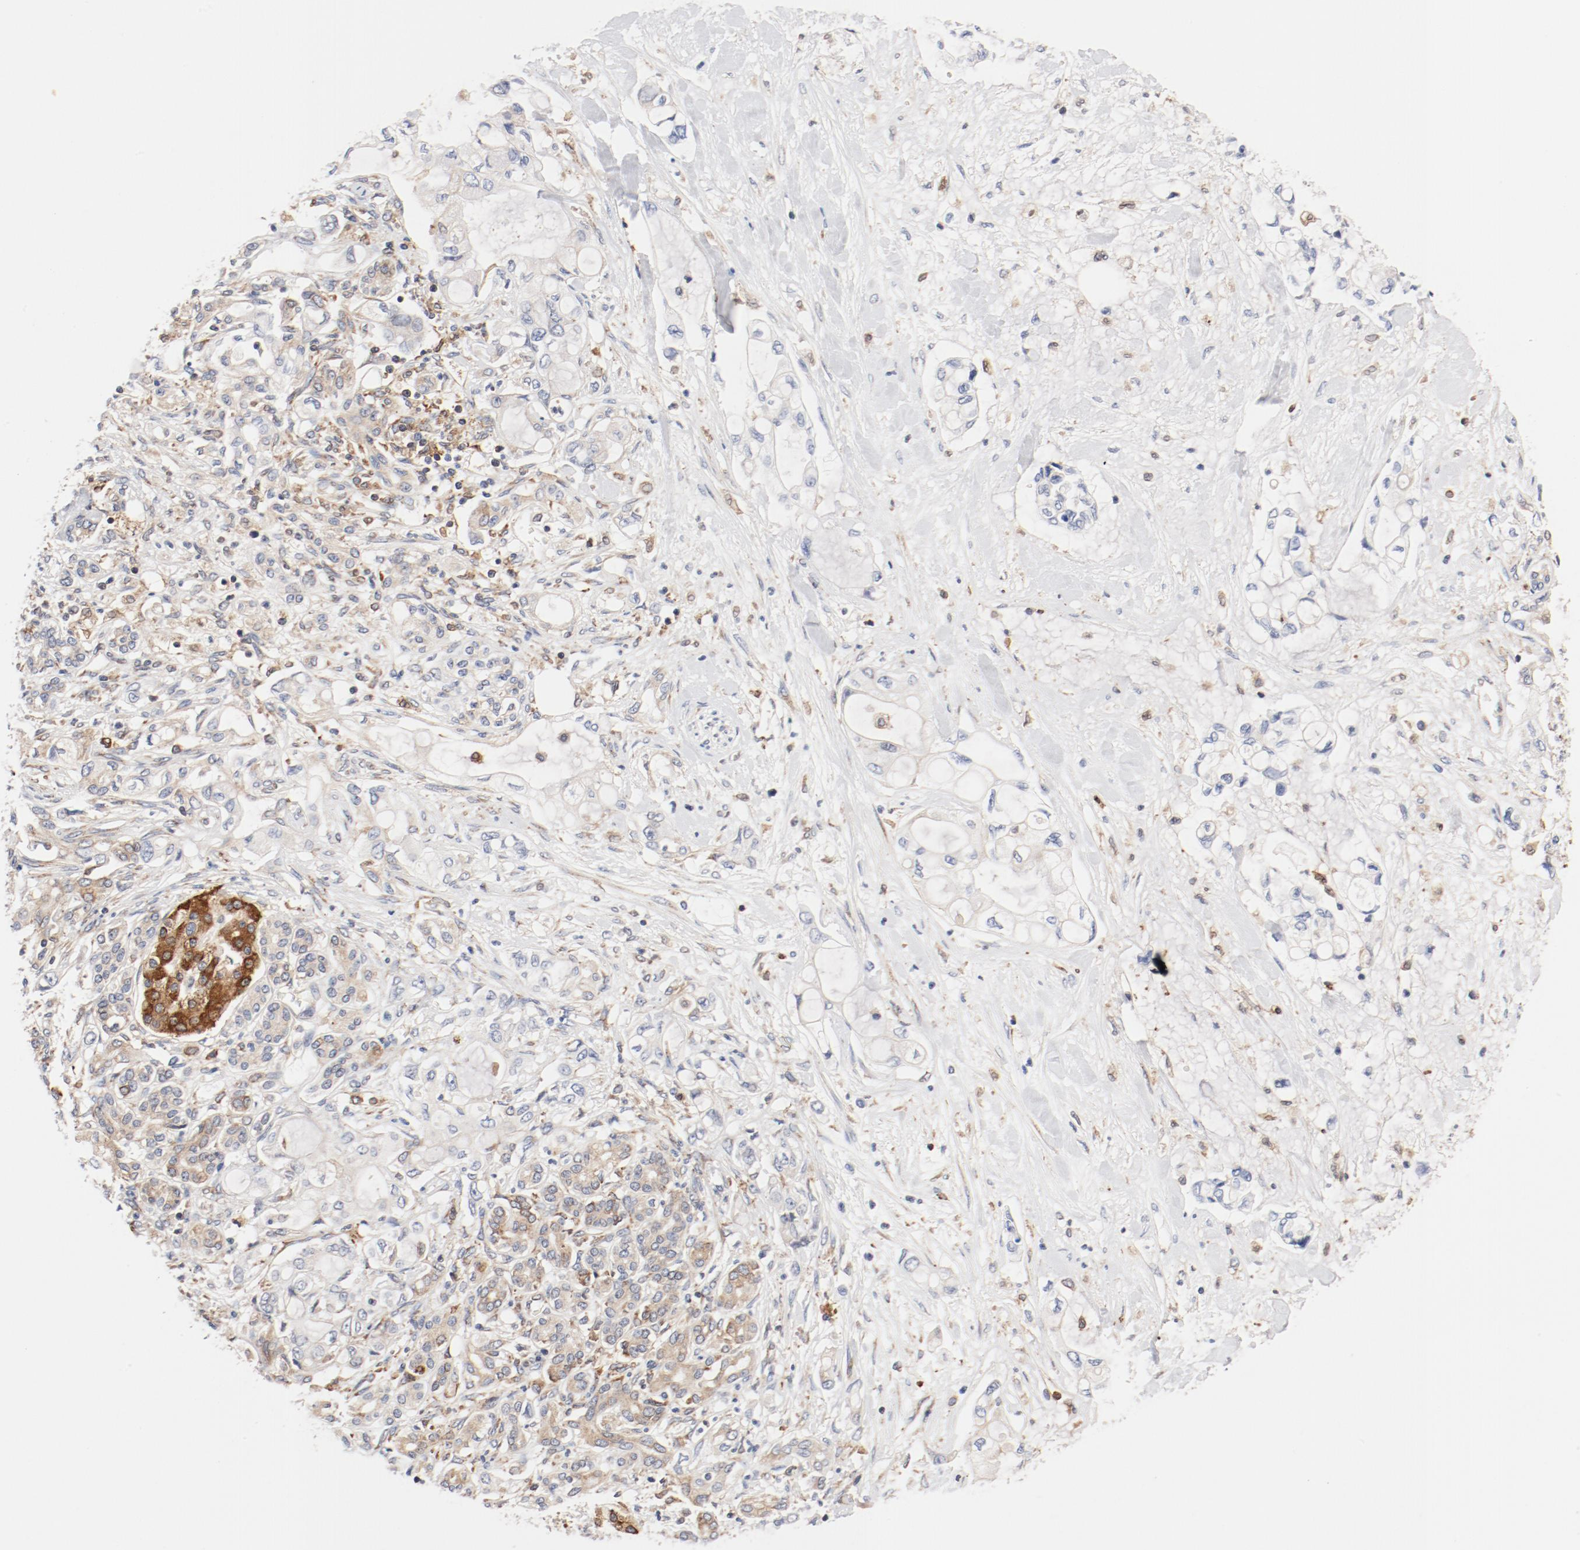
{"staining": {"intensity": "moderate", "quantity": "25%-75%", "location": "cytoplasmic/membranous"}, "tissue": "pancreatic cancer", "cell_type": "Tumor cells", "image_type": "cancer", "snomed": [{"axis": "morphology", "description": "Adenocarcinoma, NOS"}, {"axis": "topography", "description": "Pancreas"}], "caption": "Human pancreatic cancer (adenocarcinoma) stained for a protein (brown) shows moderate cytoplasmic/membranous positive positivity in approximately 25%-75% of tumor cells.", "gene": "PDPK1", "patient": {"sex": "female", "age": 70}}